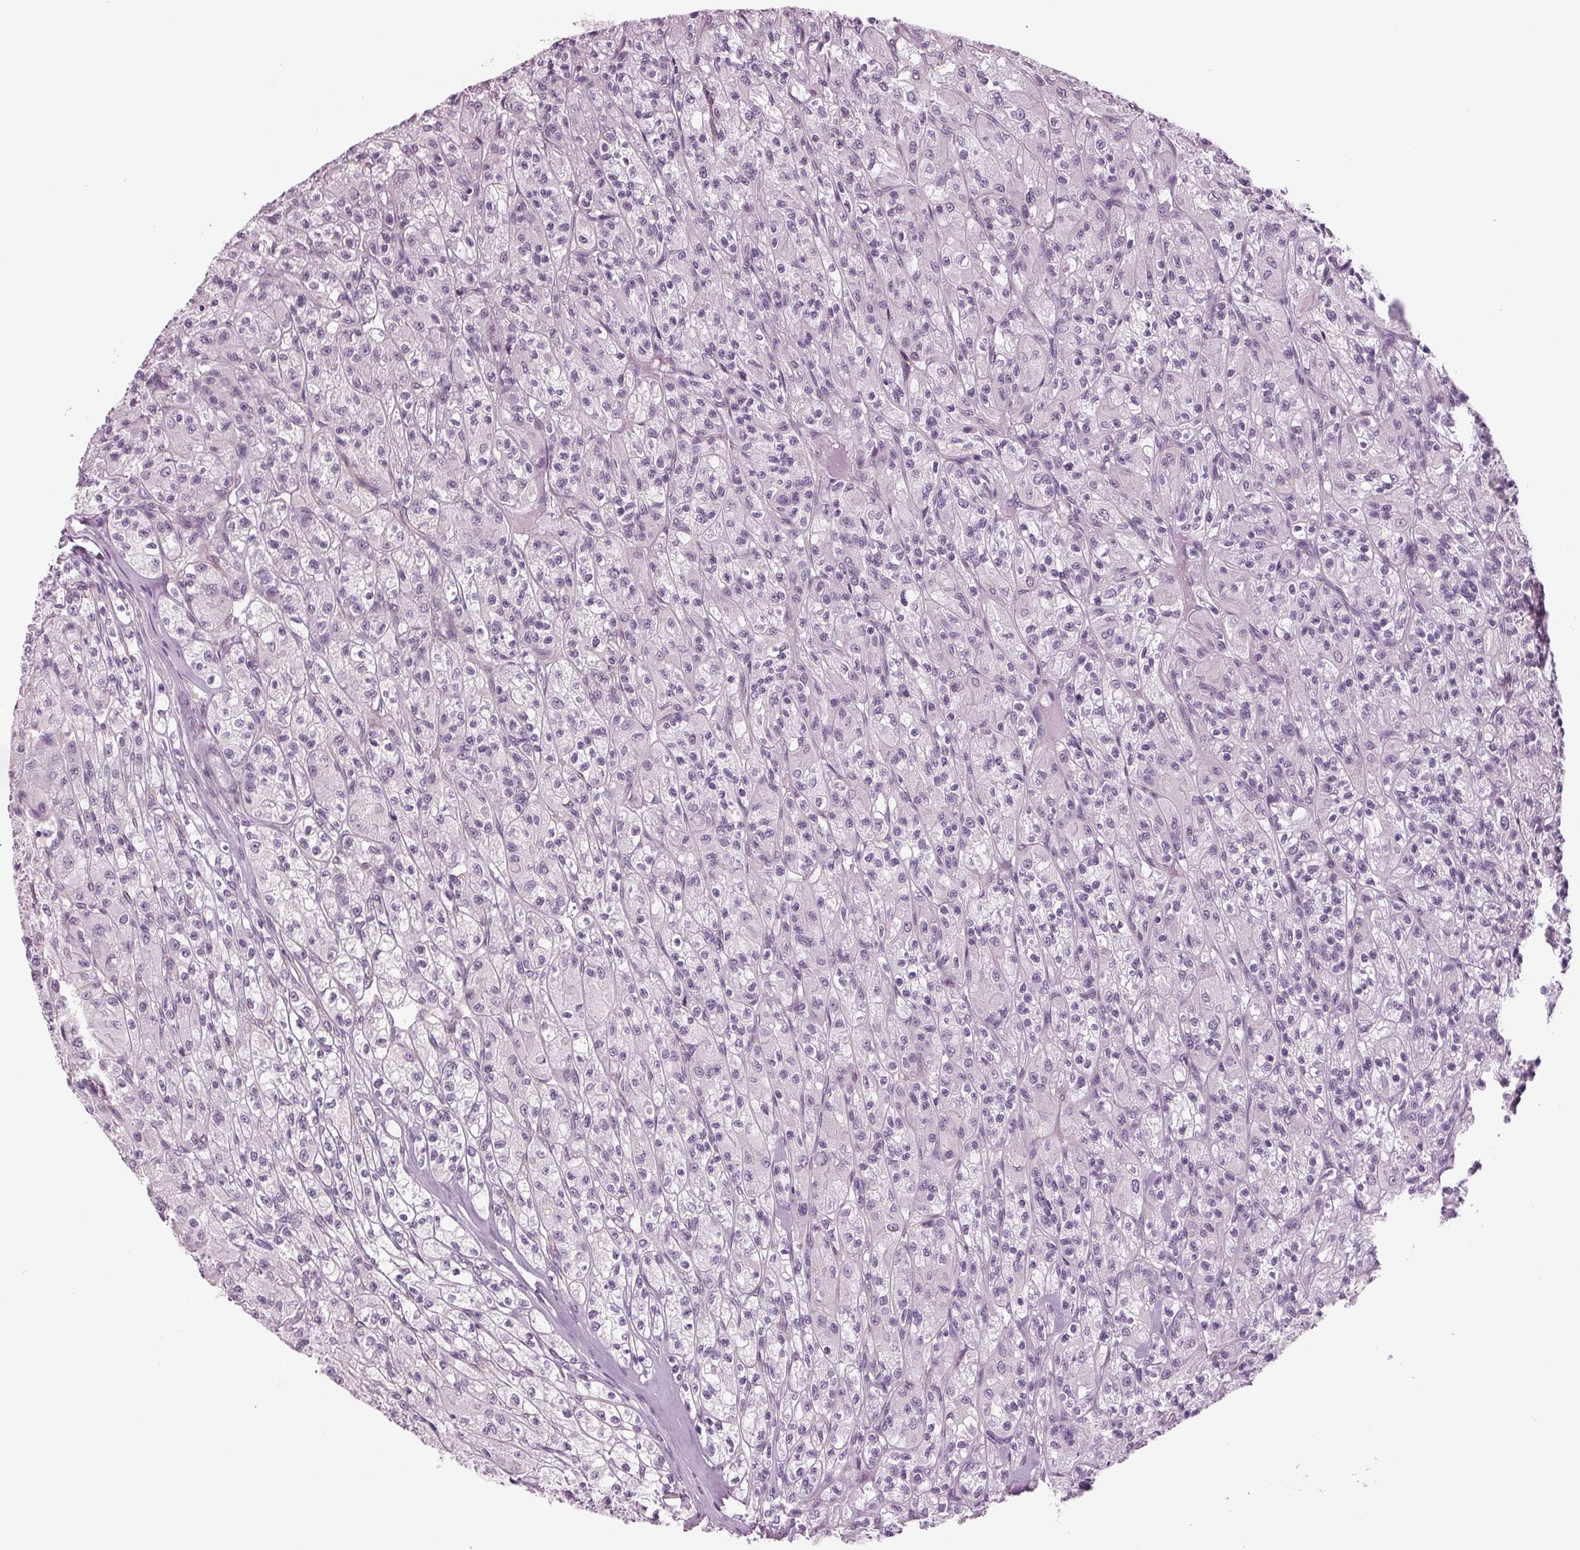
{"staining": {"intensity": "negative", "quantity": "none", "location": "none"}, "tissue": "renal cancer", "cell_type": "Tumor cells", "image_type": "cancer", "snomed": [{"axis": "morphology", "description": "Adenocarcinoma, NOS"}, {"axis": "topography", "description": "Kidney"}], "caption": "The histopathology image shows no staining of tumor cells in renal cancer.", "gene": "BHLHE22", "patient": {"sex": "female", "age": 70}}